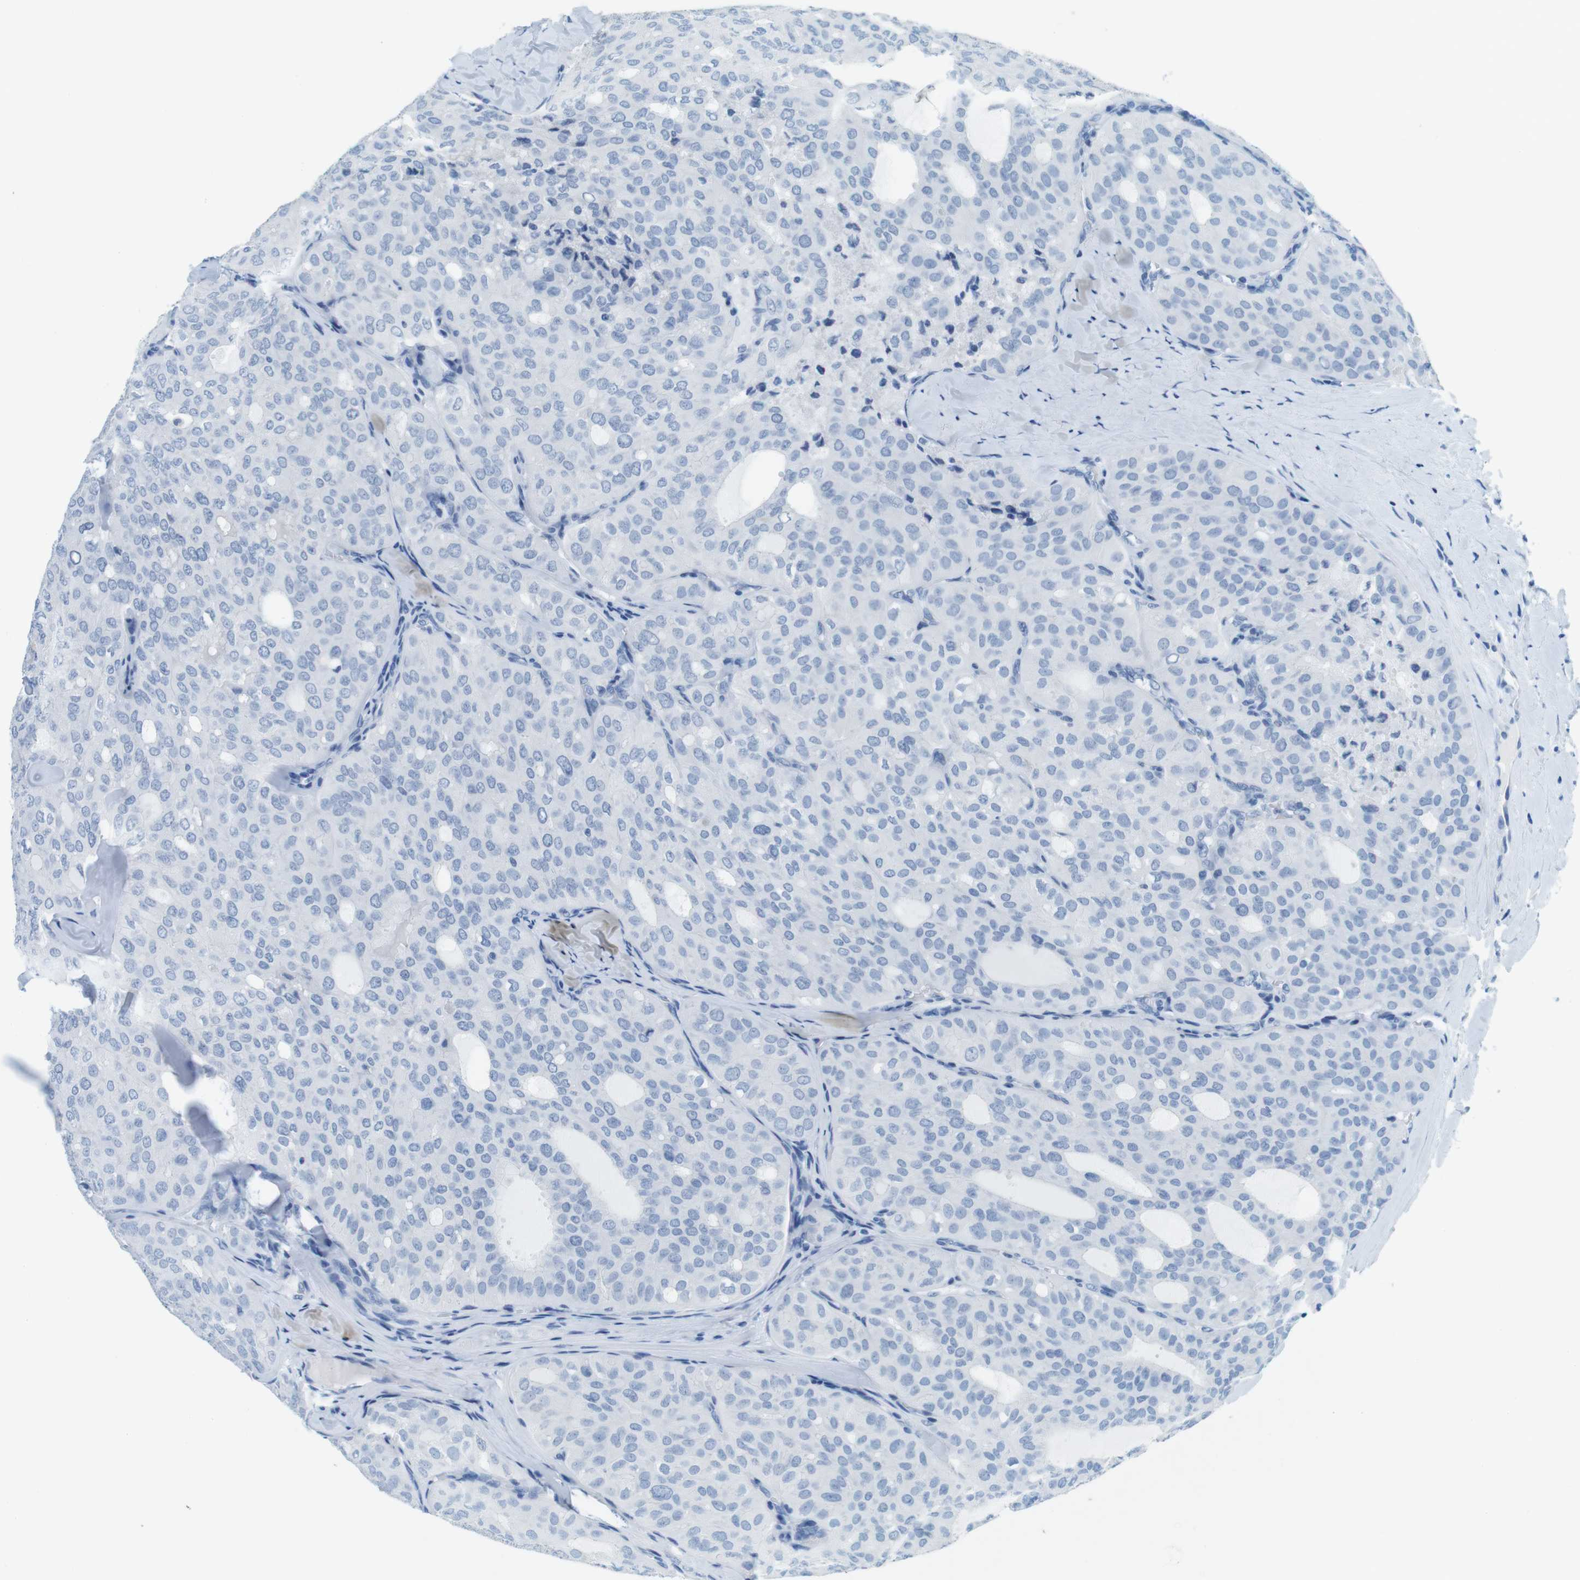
{"staining": {"intensity": "negative", "quantity": "none", "location": "none"}, "tissue": "thyroid cancer", "cell_type": "Tumor cells", "image_type": "cancer", "snomed": [{"axis": "morphology", "description": "Follicular adenoma carcinoma, NOS"}, {"axis": "topography", "description": "Thyroid gland"}], "caption": "Immunohistochemistry (IHC) micrograph of neoplastic tissue: follicular adenoma carcinoma (thyroid) stained with DAB reveals no significant protein positivity in tumor cells.", "gene": "CYP2C9", "patient": {"sex": "male", "age": 75}}